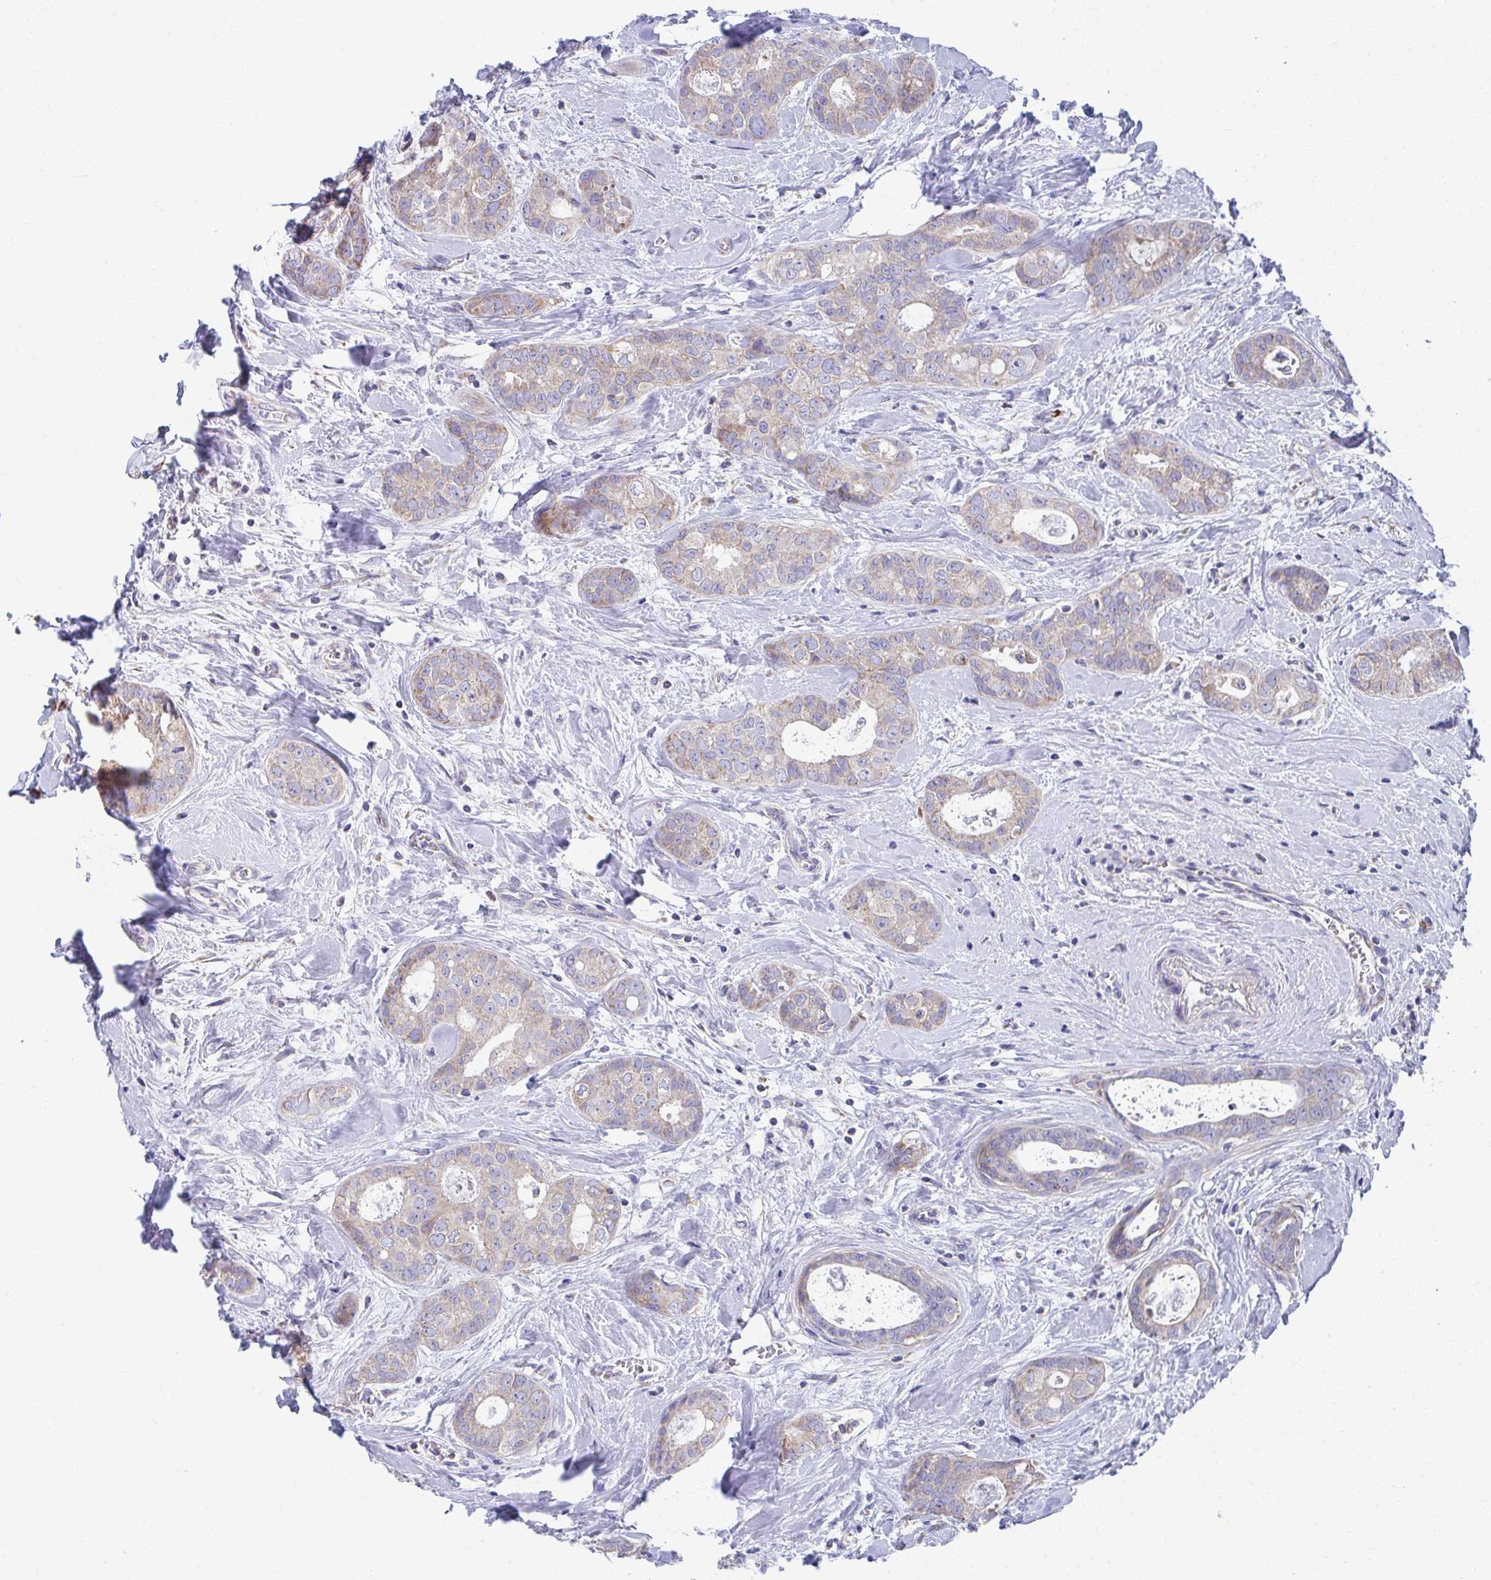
{"staining": {"intensity": "weak", "quantity": "<25%", "location": "cytoplasmic/membranous"}, "tissue": "breast cancer", "cell_type": "Tumor cells", "image_type": "cancer", "snomed": [{"axis": "morphology", "description": "Duct carcinoma"}, {"axis": "topography", "description": "Breast"}], "caption": "IHC photomicrograph of breast infiltrating ductal carcinoma stained for a protein (brown), which exhibits no expression in tumor cells.", "gene": "RCC1L", "patient": {"sex": "female", "age": 45}}